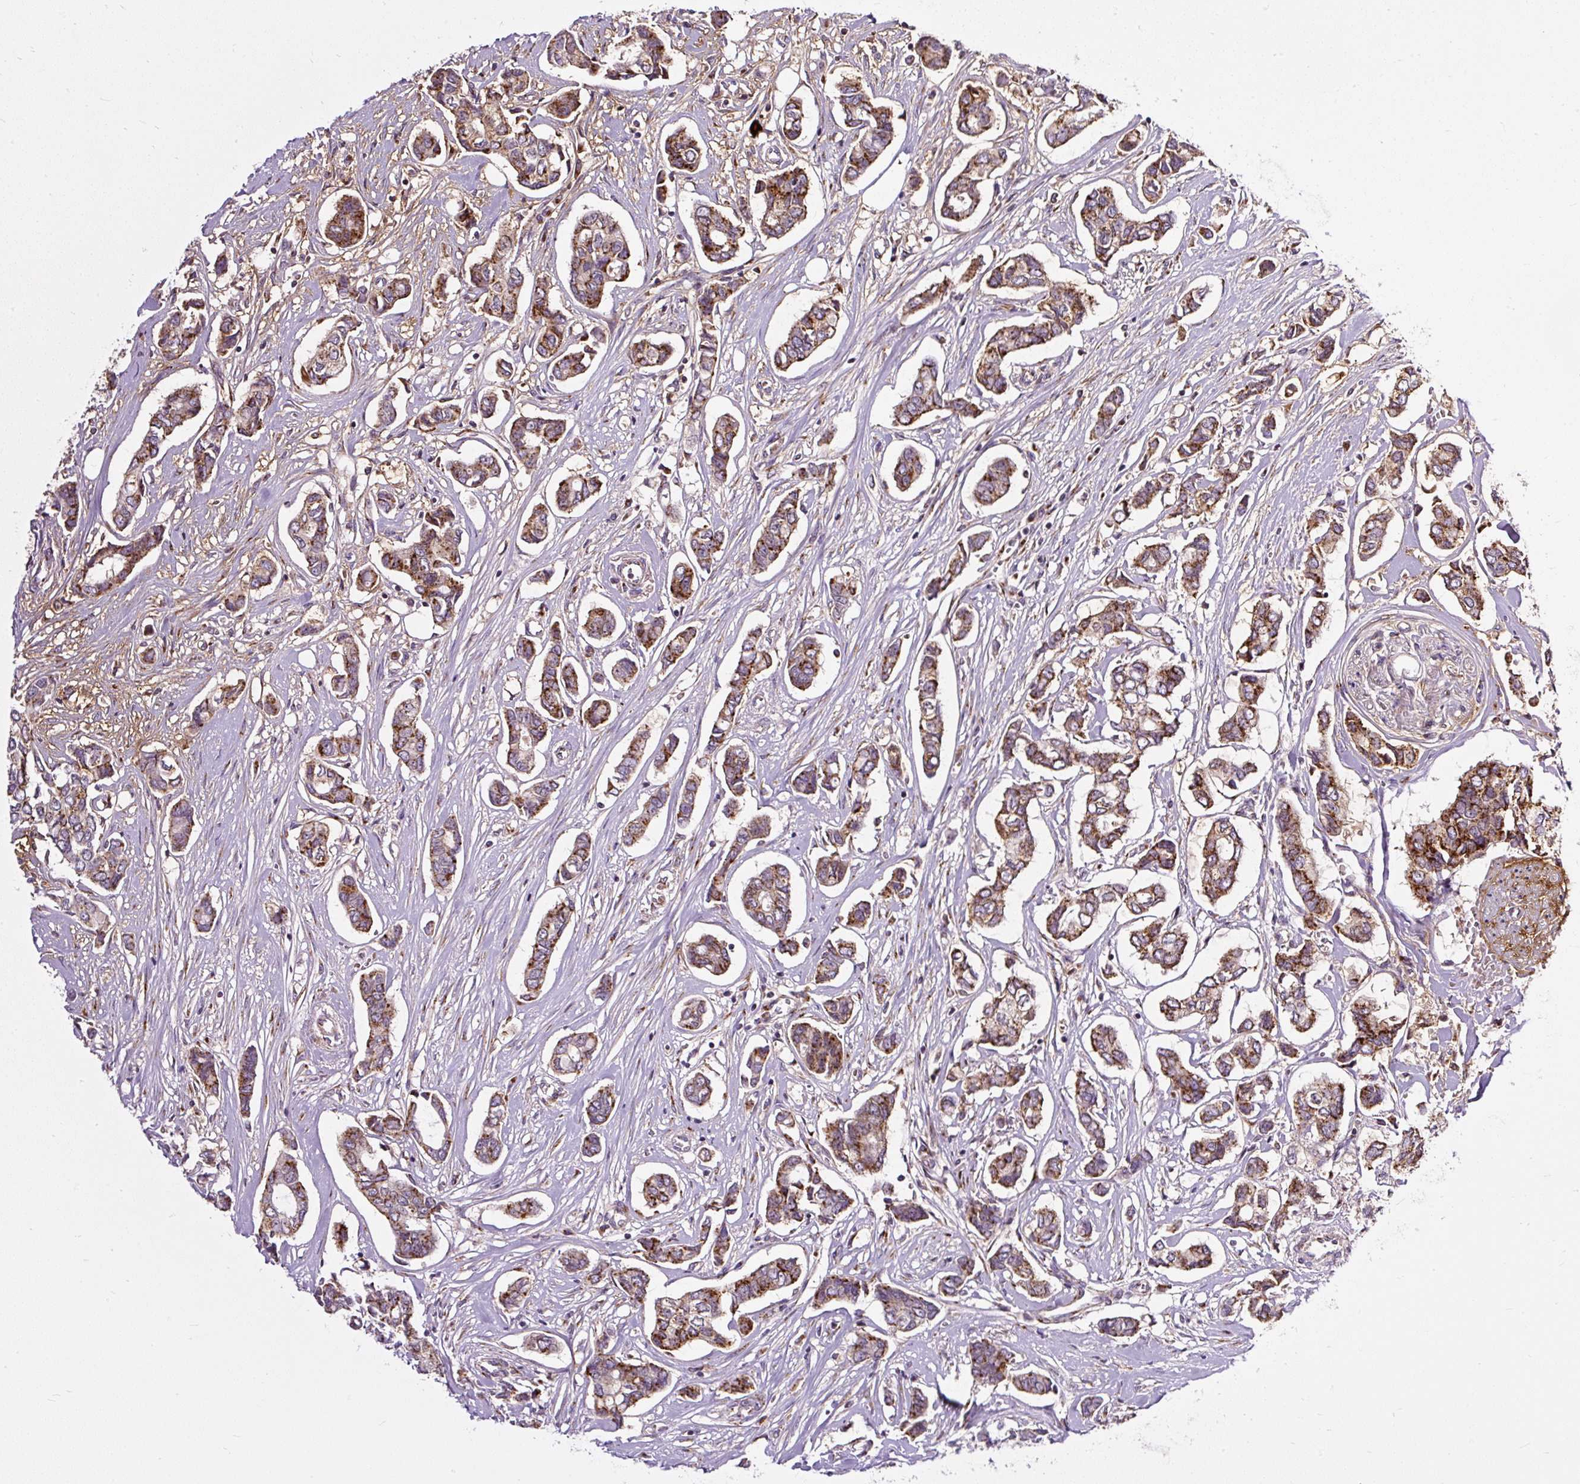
{"staining": {"intensity": "strong", "quantity": "25%-75%", "location": "cytoplasmic/membranous"}, "tissue": "breast cancer", "cell_type": "Tumor cells", "image_type": "cancer", "snomed": [{"axis": "morphology", "description": "Duct carcinoma"}, {"axis": "topography", "description": "Breast"}], "caption": "A histopathology image of breast cancer (intraductal carcinoma) stained for a protein demonstrates strong cytoplasmic/membranous brown staining in tumor cells. (DAB (3,3'-diaminobenzidine) IHC, brown staining for protein, blue staining for nuclei).", "gene": "MSMP", "patient": {"sex": "female", "age": 73}}